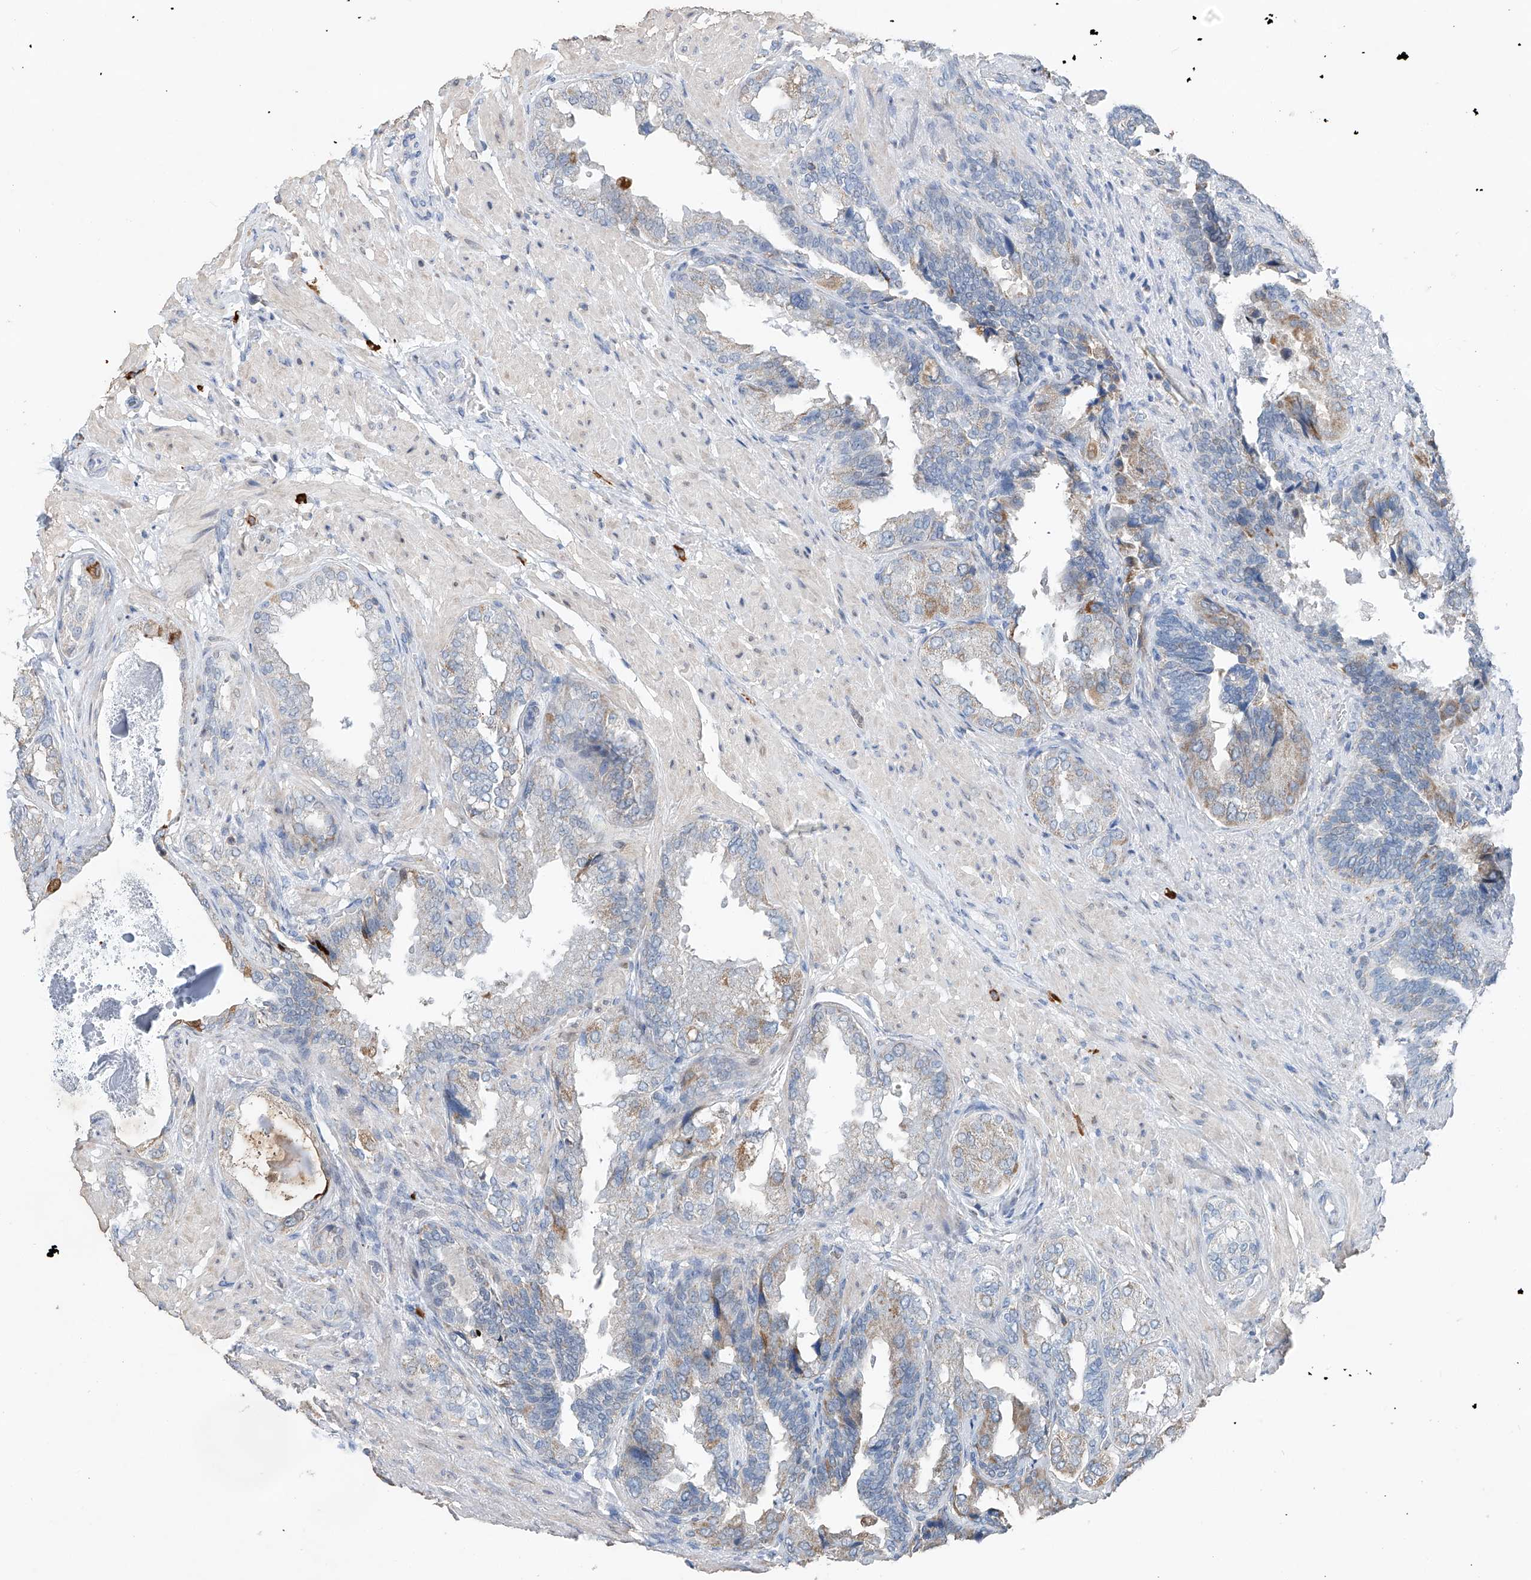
{"staining": {"intensity": "moderate", "quantity": "<25%", "location": "cytoplasmic/membranous"}, "tissue": "seminal vesicle", "cell_type": "Glandular cells", "image_type": "normal", "snomed": [{"axis": "morphology", "description": "Normal tissue, NOS"}, {"axis": "topography", "description": "Seminal veicle"}, {"axis": "topography", "description": "Peripheral nerve tissue"}], "caption": "Glandular cells demonstrate moderate cytoplasmic/membranous staining in approximately <25% of cells in unremarkable seminal vesicle. The protein of interest is shown in brown color, while the nuclei are stained blue.", "gene": "KLF15", "patient": {"sex": "male", "age": 63}}